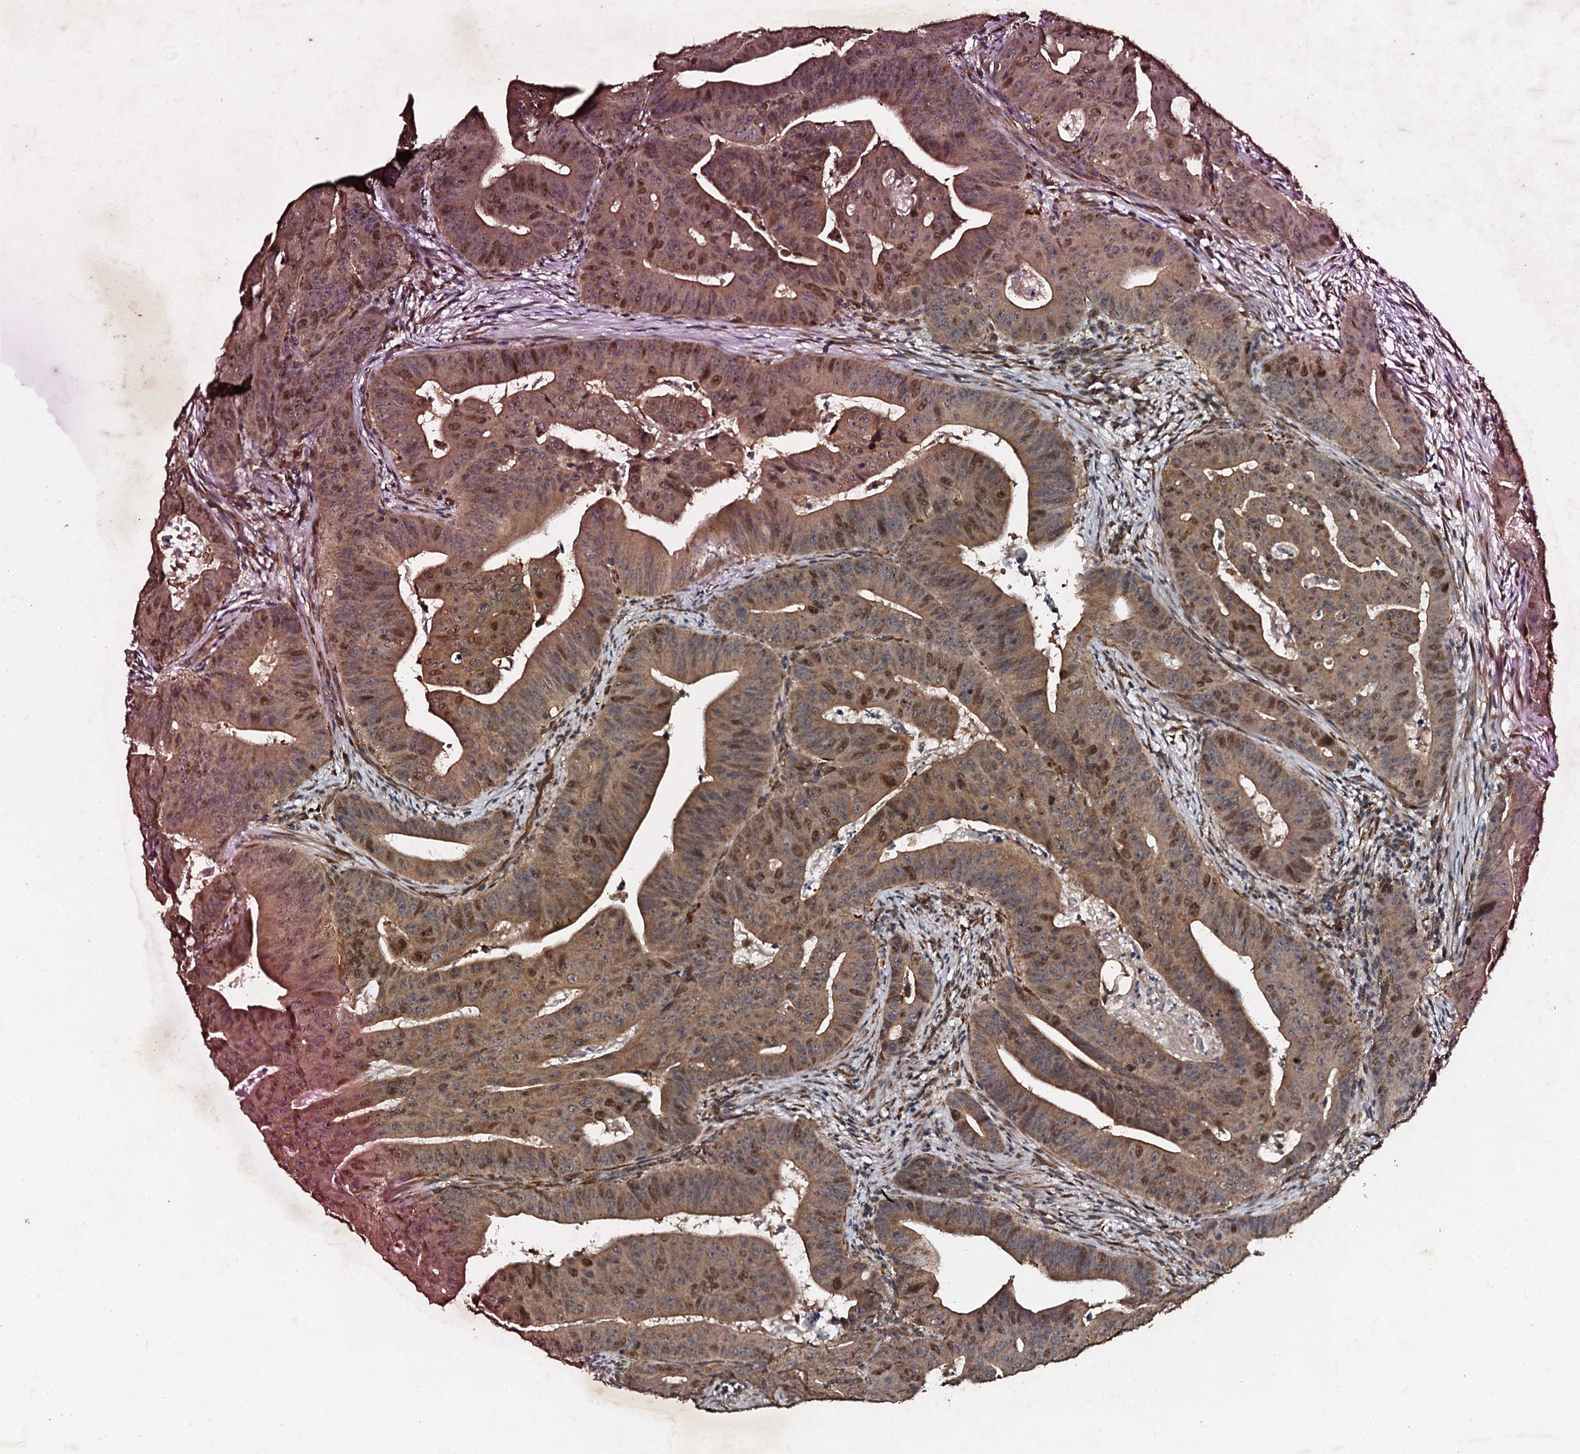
{"staining": {"intensity": "moderate", "quantity": ">75%", "location": "cytoplasmic/membranous,nuclear"}, "tissue": "colorectal cancer", "cell_type": "Tumor cells", "image_type": "cancer", "snomed": [{"axis": "morphology", "description": "Adenocarcinoma, NOS"}, {"axis": "topography", "description": "Rectum"}], "caption": "Immunohistochemistry (IHC) (DAB) staining of colorectal cancer displays moderate cytoplasmic/membranous and nuclear protein positivity in approximately >75% of tumor cells. (DAB (3,3'-diaminobenzidine) = brown stain, brightfield microscopy at high magnification).", "gene": "ADAMTS10", "patient": {"sex": "female", "age": 75}}